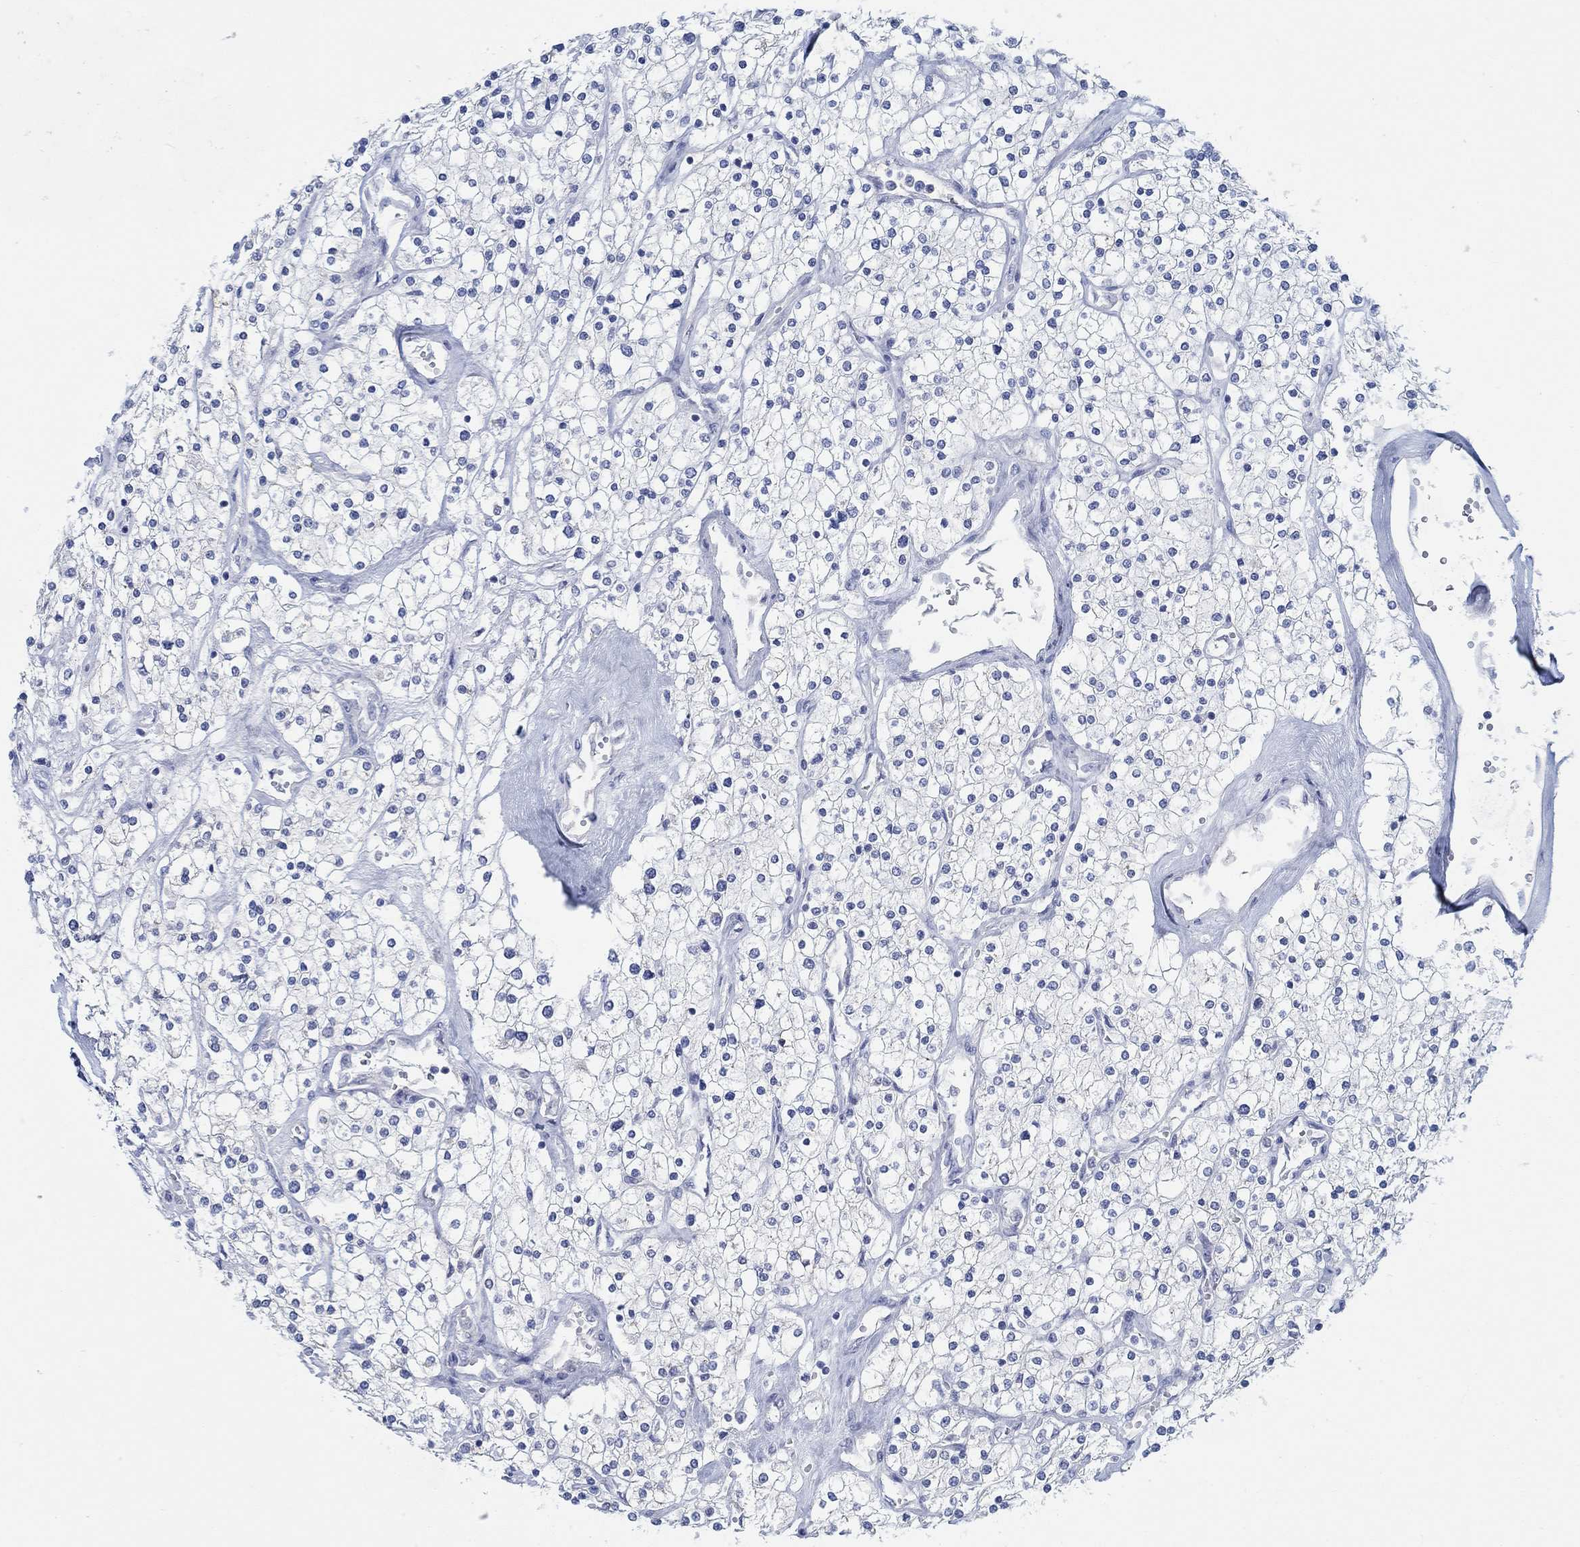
{"staining": {"intensity": "negative", "quantity": "none", "location": "none"}, "tissue": "renal cancer", "cell_type": "Tumor cells", "image_type": "cancer", "snomed": [{"axis": "morphology", "description": "Adenocarcinoma, NOS"}, {"axis": "topography", "description": "Kidney"}], "caption": "Protein analysis of renal cancer displays no significant staining in tumor cells. Nuclei are stained in blue.", "gene": "TEKT4", "patient": {"sex": "male", "age": 80}}